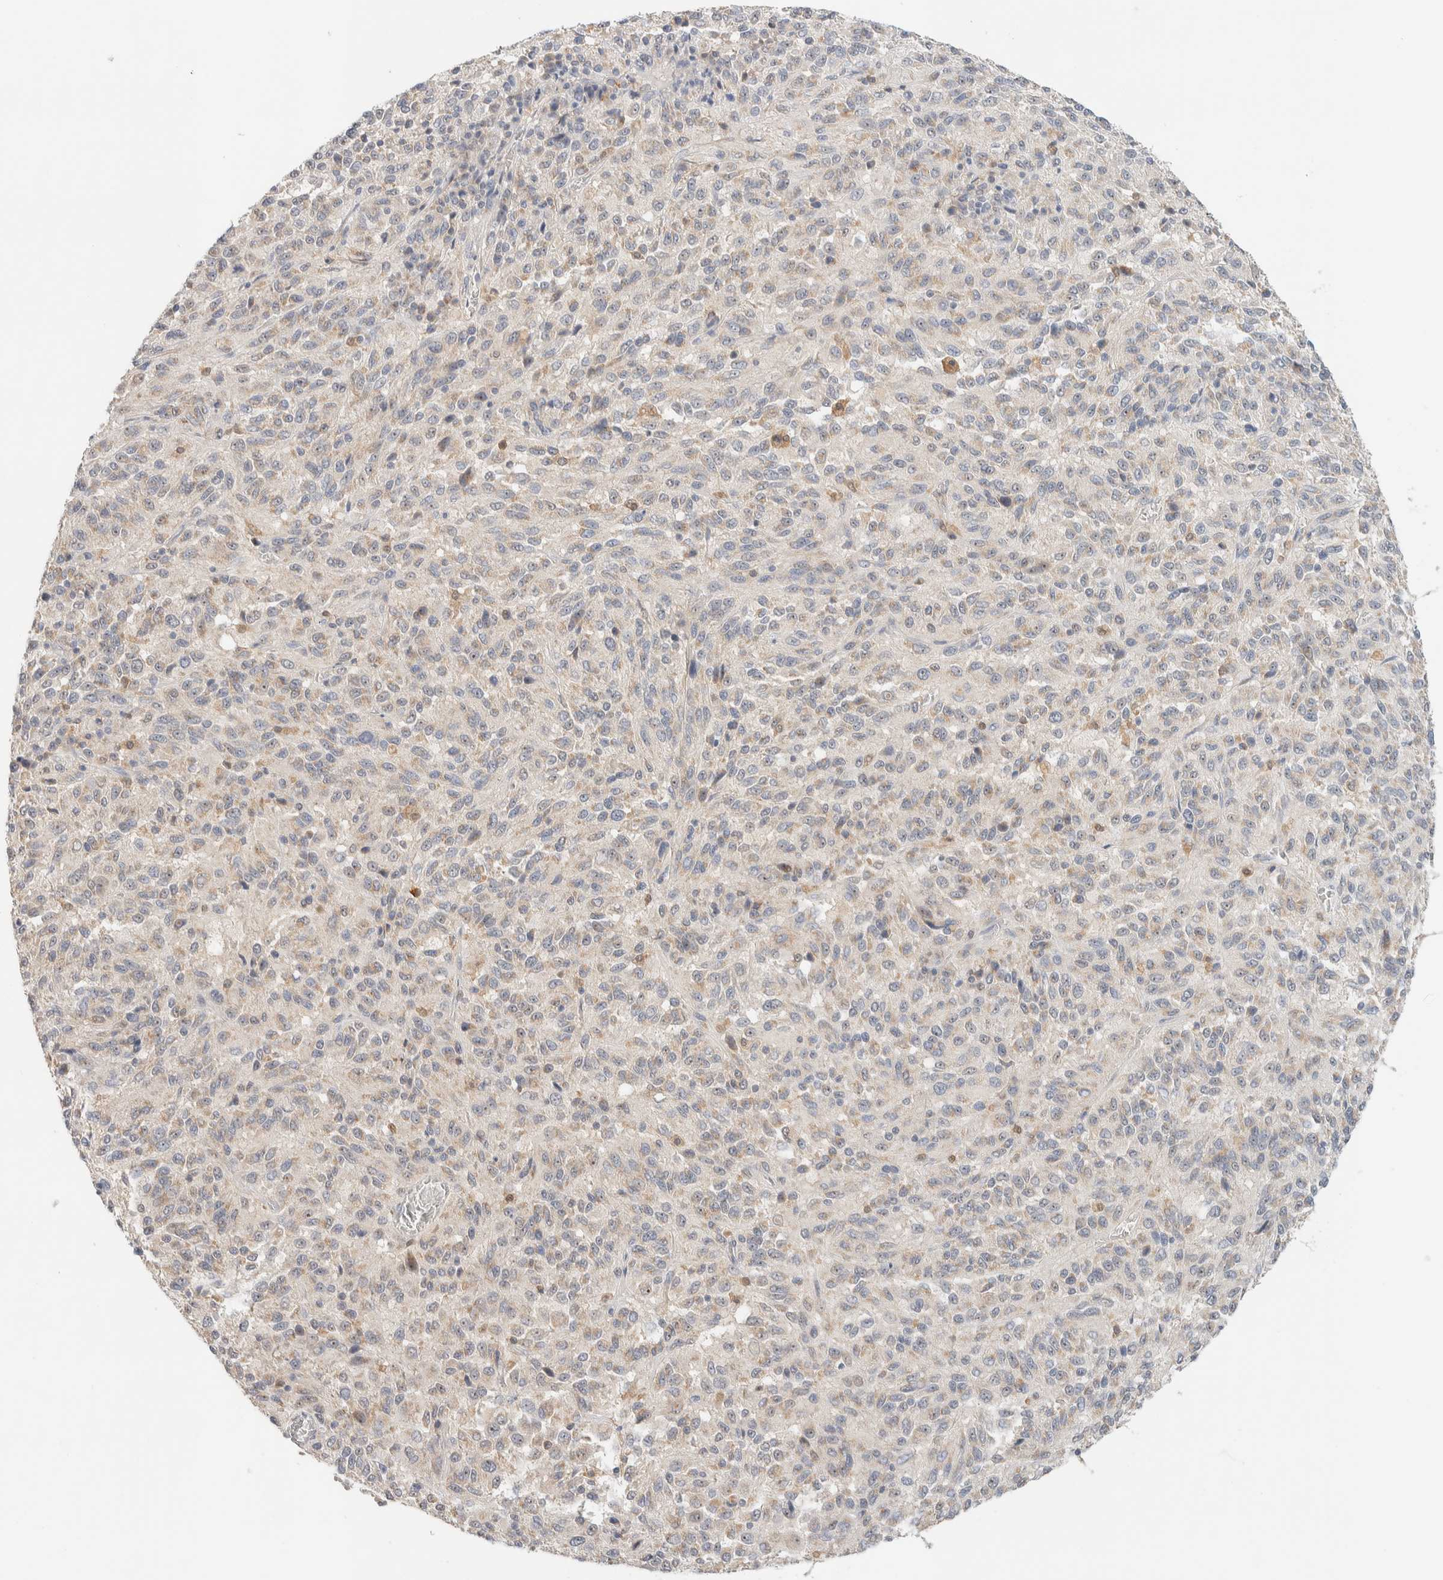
{"staining": {"intensity": "weak", "quantity": ">75%", "location": "cytoplasmic/membranous"}, "tissue": "melanoma", "cell_type": "Tumor cells", "image_type": "cancer", "snomed": [{"axis": "morphology", "description": "Malignant melanoma, Metastatic site"}, {"axis": "topography", "description": "Lung"}], "caption": "Protein positivity by immunohistochemistry shows weak cytoplasmic/membranous expression in approximately >75% of tumor cells in melanoma.", "gene": "HDHD3", "patient": {"sex": "male", "age": 64}}